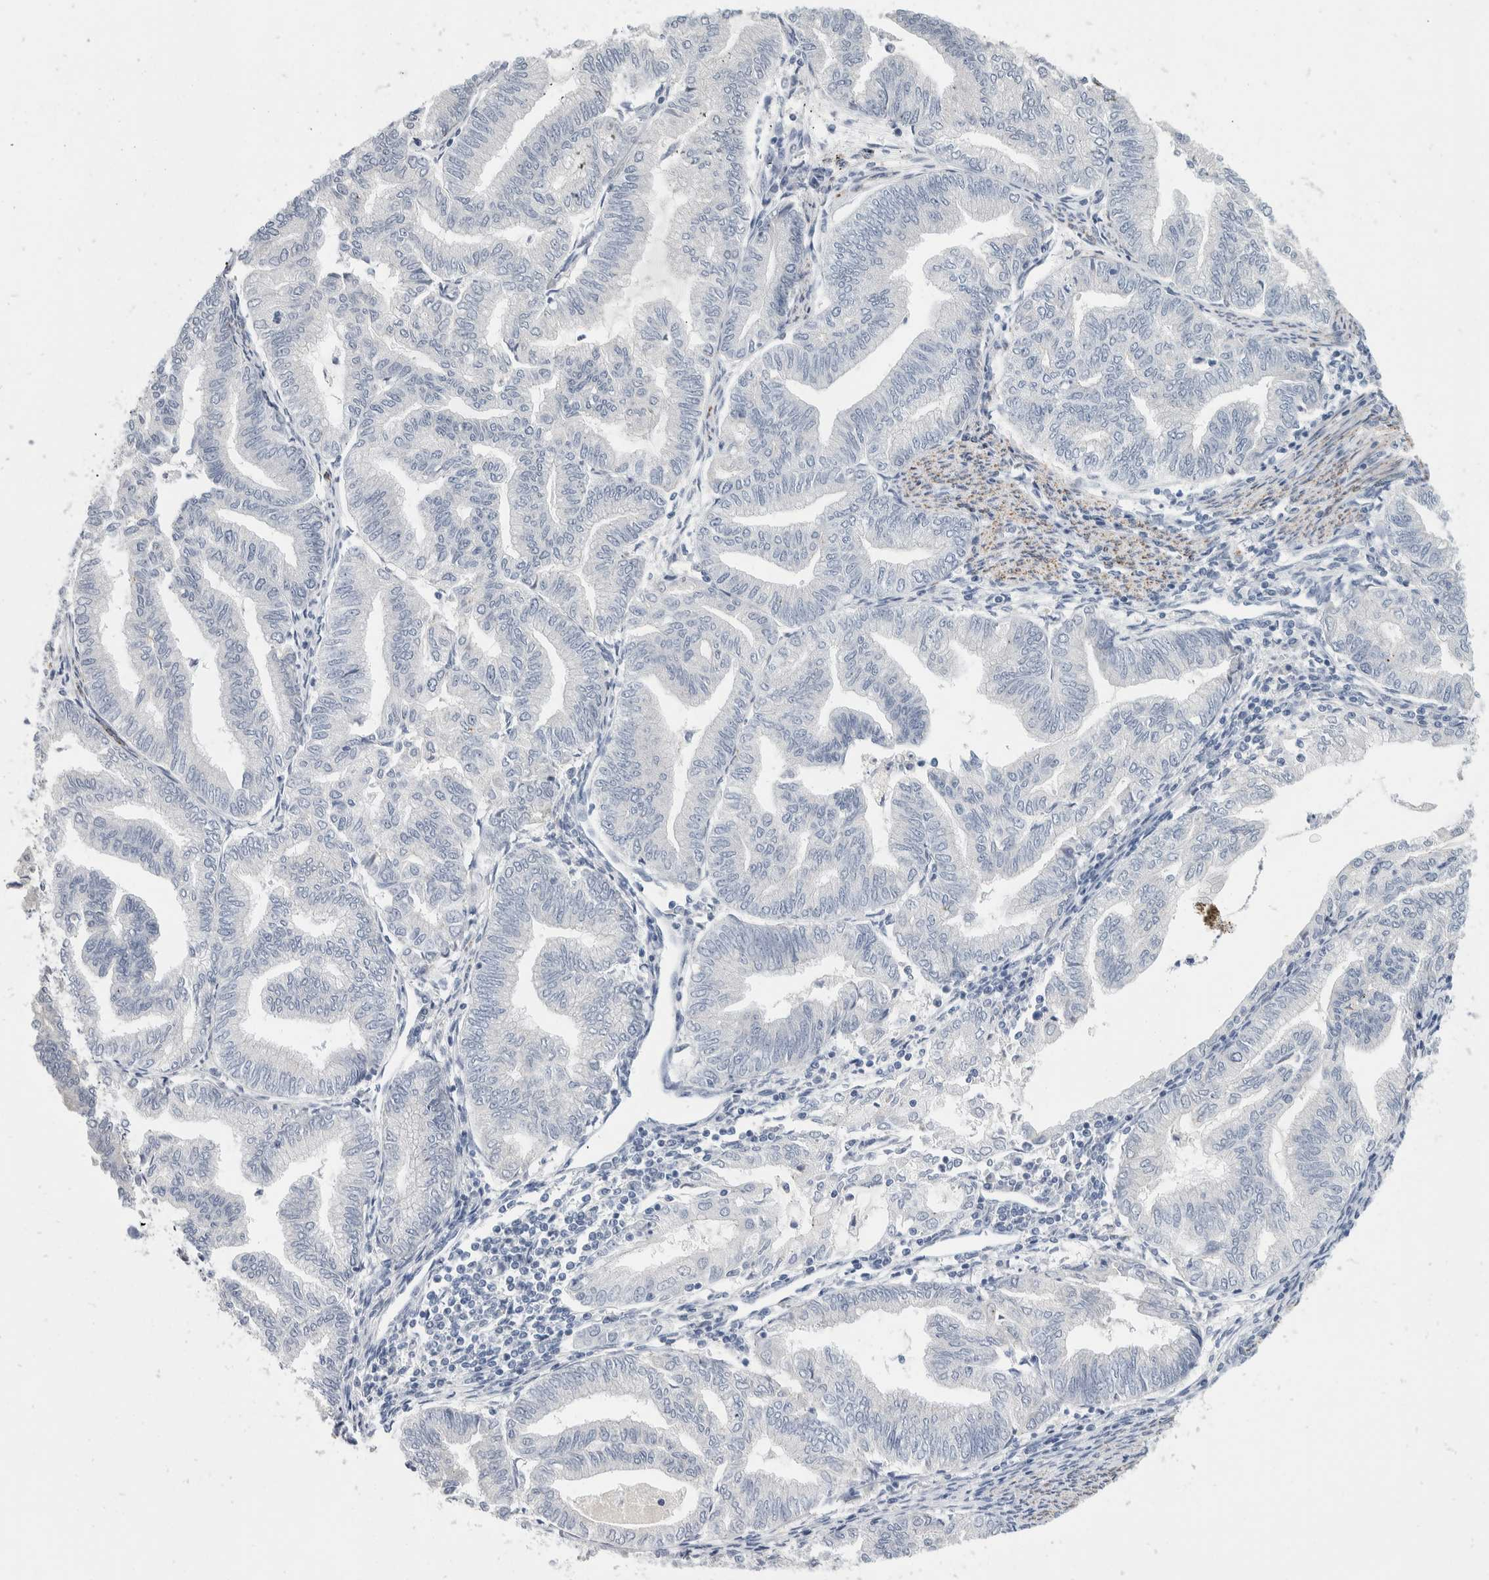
{"staining": {"intensity": "negative", "quantity": "none", "location": "none"}, "tissue": "endometrial cancer", "cell_type": "Tumor cells", "image_type": "cancer", "snomed": [{"axis": "morphology", "description": "Adenocarcinoma, NOS"}, {"axis": "topography", "description": "Endometrium"}], "caption": "Protein analysis of endometrial cancer (adenocarcinoma) displays no significant staining in tumor cells.", "gene": "CATSPERD", "patient": {"sex": "female", "age": 79}}